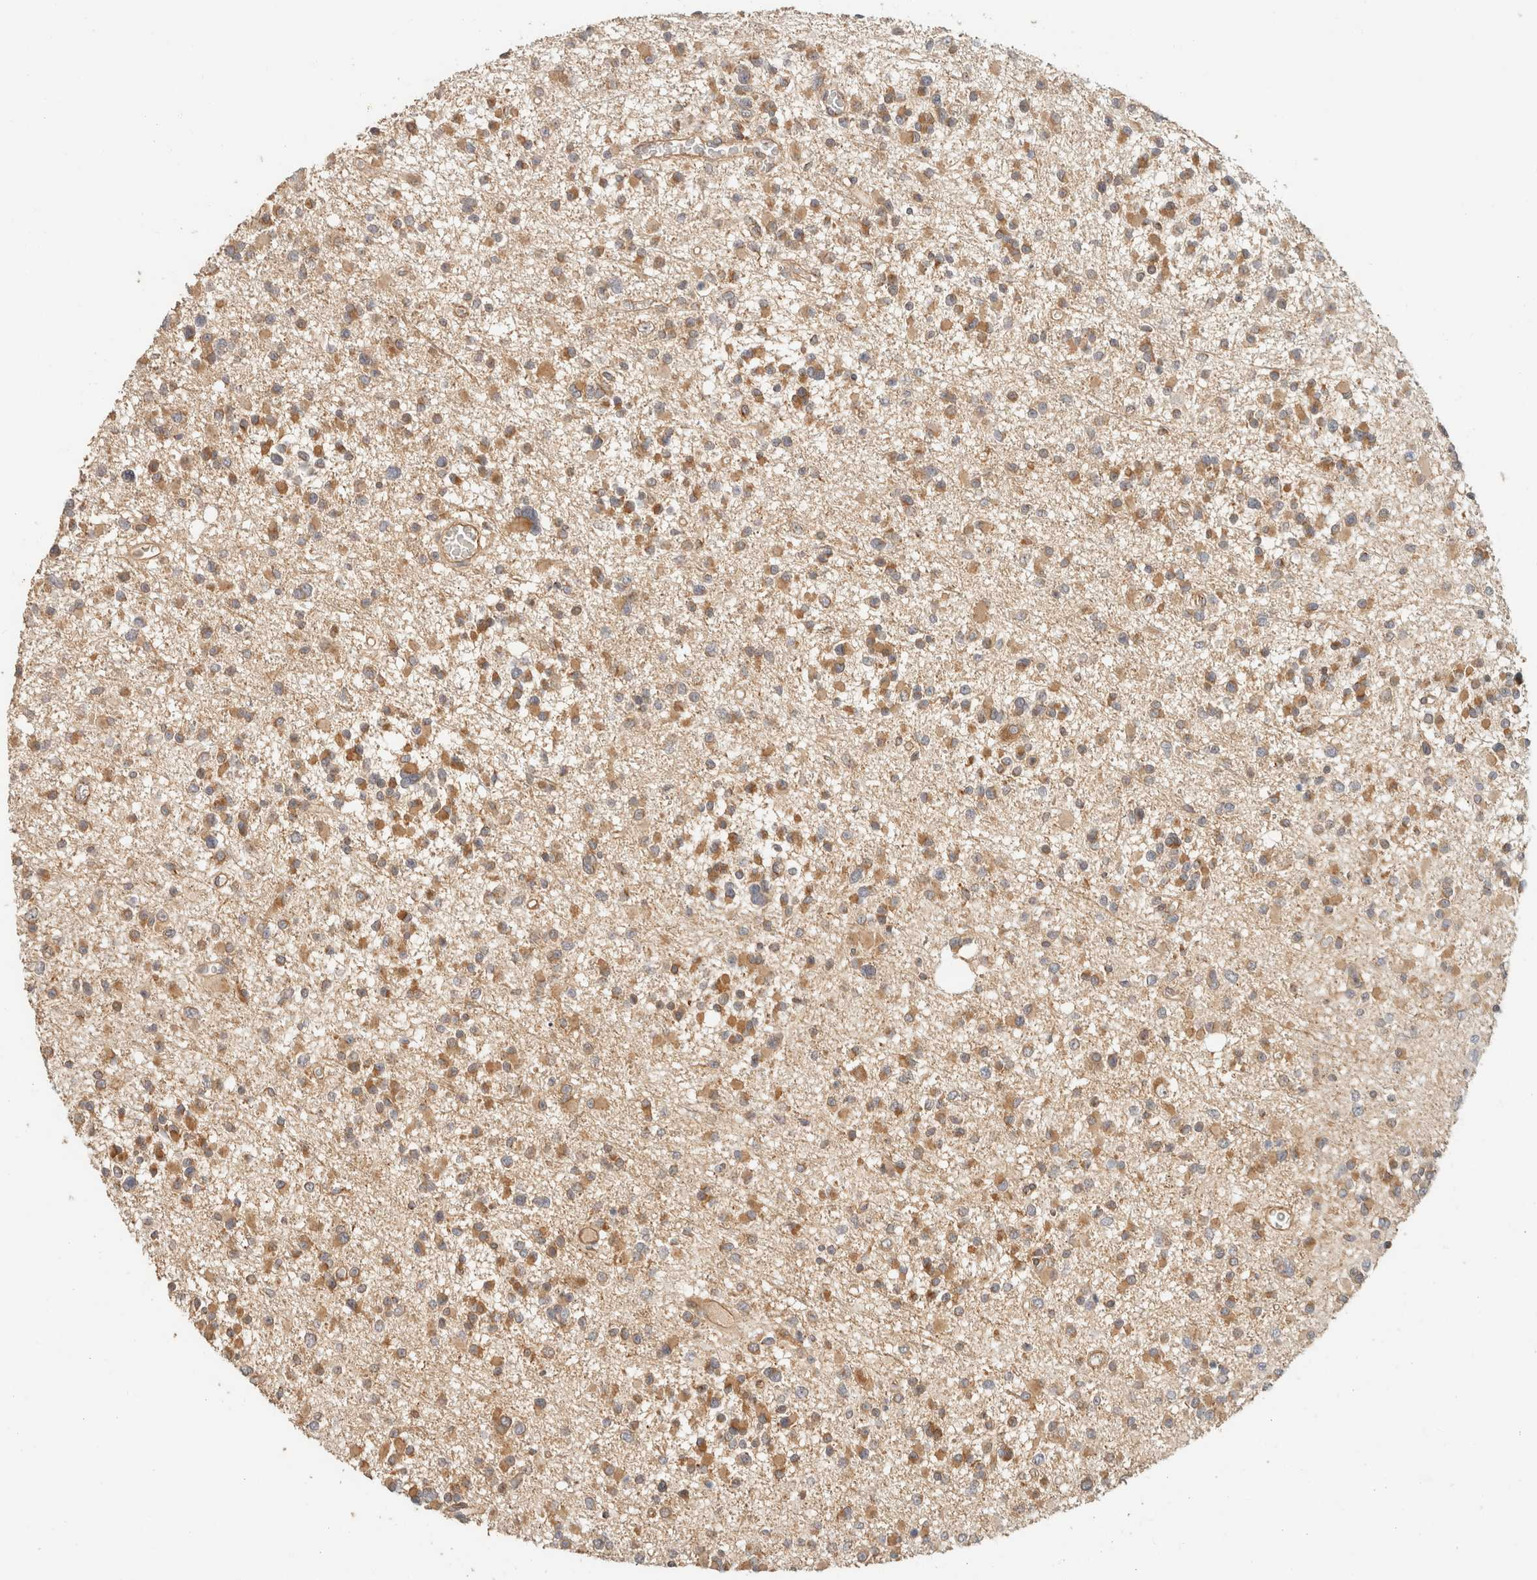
{"staining": {"intensity": "moderate", "quantity": ">75%", "location": "cytoplasmic/membranous"}, "tissue": "glioma", "cell_type": "Tumor cells", "image_type": "cancer", "snomed": [{"axis": "morphology", "description": "Glioma, malignant, Low grade"}, {"axis": "topography", "description": "Brain"}], "caption": "Human malignant low-grade glioma stained with a brown dye shows moderate cytoplasmic/membranous positive staining in approximately >75% of tumor cells.", "gene": "TACC1", "patient": {"sex": "female", "age": 22}}